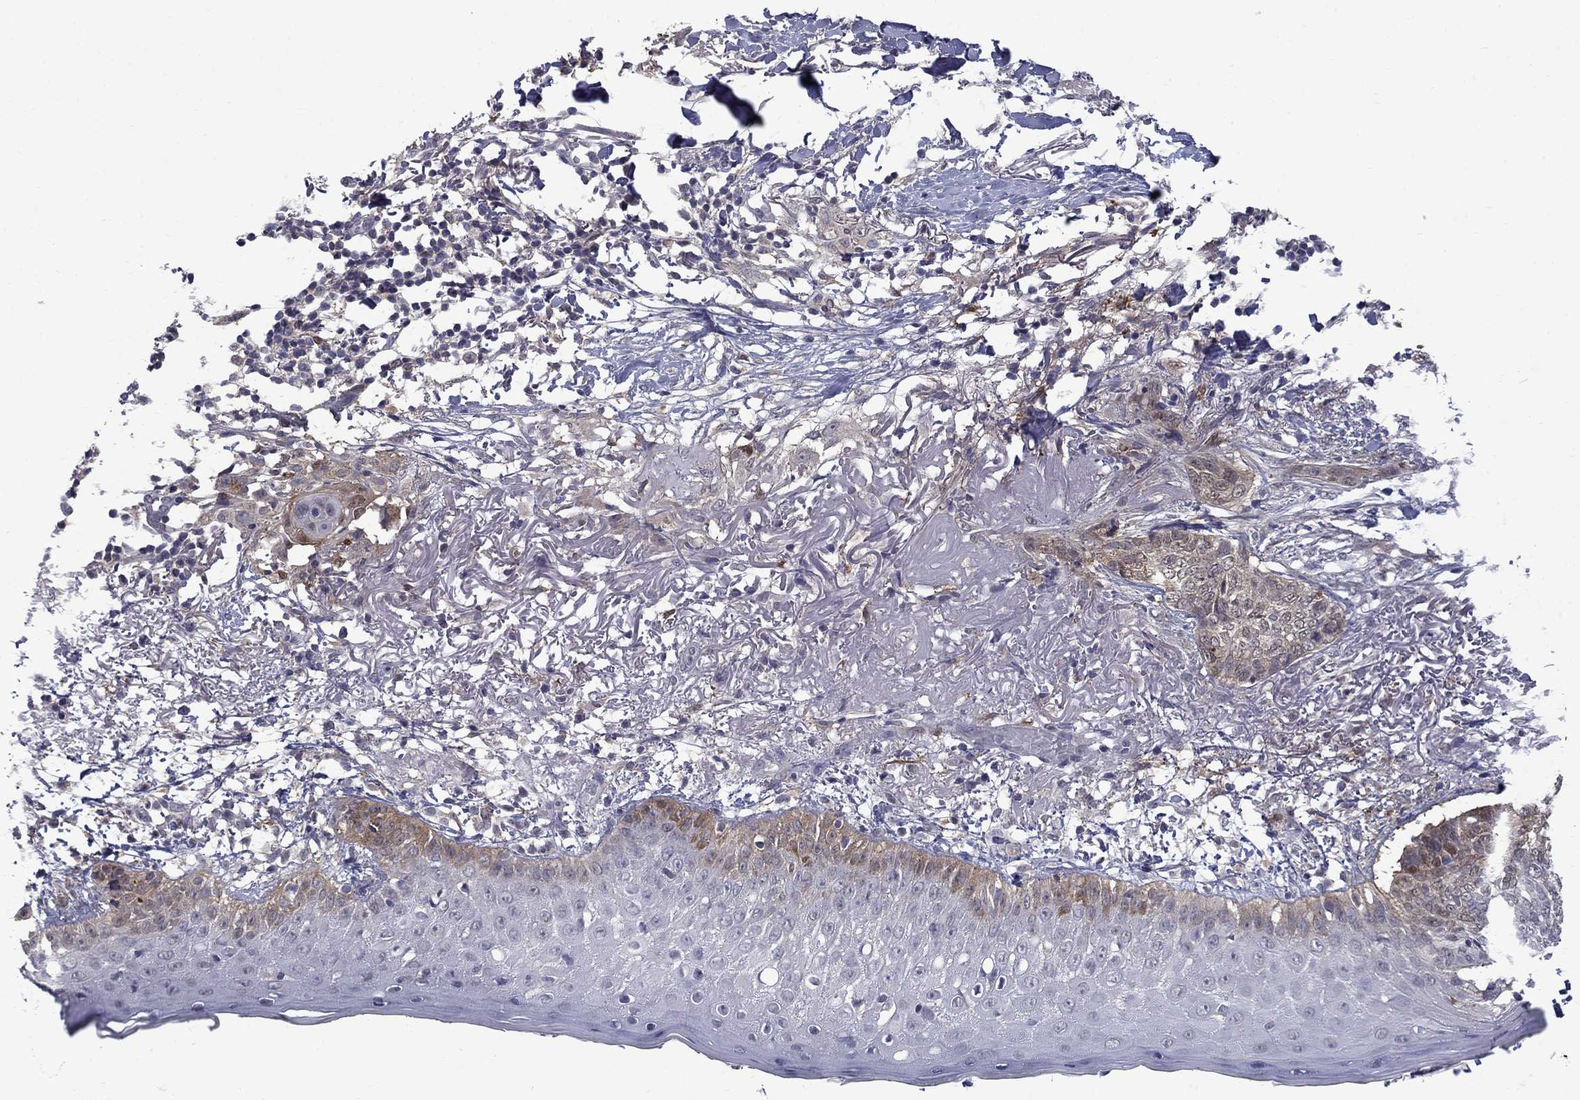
{"staining": {"intensity": "strong", "quantity": "25%-75%", "location": "cytoplasmic/membranous"}, "tissue": "skin cancer", "cell_type": "Tumor cells", "image_type": "cancer", "snomed": [{"axis": "morphology", "description": "Normal tissue, NOS"}, {"axis": "morphology", "description": "Basal cell carcinoma"}, {"axis": "topography", "description": "Skin"}], "caption": "High-magnification brightfield microscopy of skin cancer (basal cell carcinoma) stained with DAB (brown) and counterstained with hematoxylin (blue). tumor cells exhibit strong cytoplasmic/membranous staining is seen in about25%-75% of cells.", "gene": "PCBP3", "patient": {"sex": "male", "age": 84}}